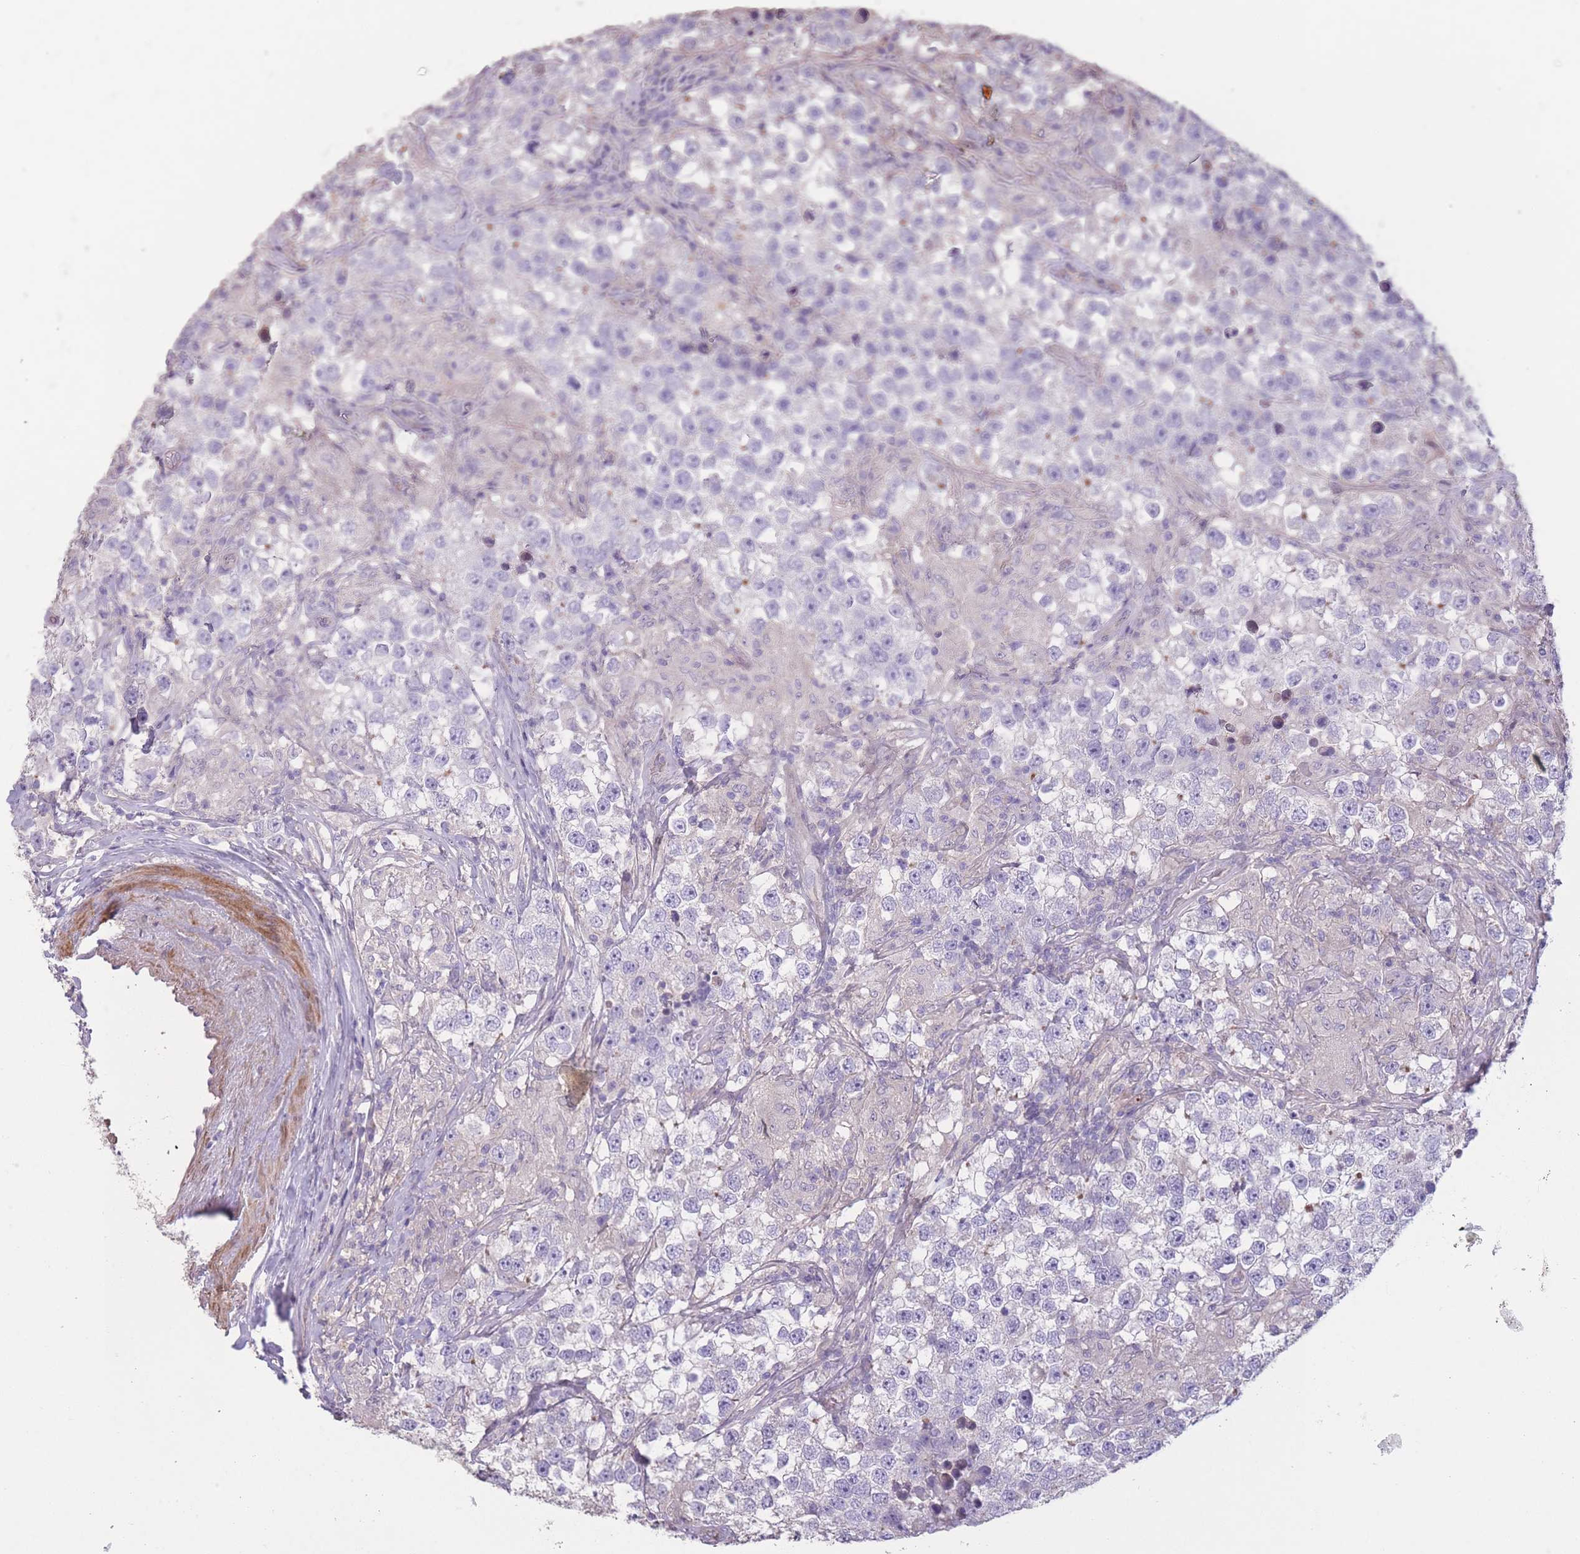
{"staining": {"intensity": "negative", "quantity": "none", "location": "none"}, "tissue": "testis cancer", "cell_type": "Tumor cells", "image_type": "cancer", "snomed": [{"axis": "morphology", "description": "Seminoma, NOS"}, {"axis": "topography", "description": "Testis"}], "caption": "A histopathology image of seminoma (testis) stained for a protein displays no brown staining in tumor cells.", "gene": "RSPH10B", "patient": {"sex": "male", "age": 46}}